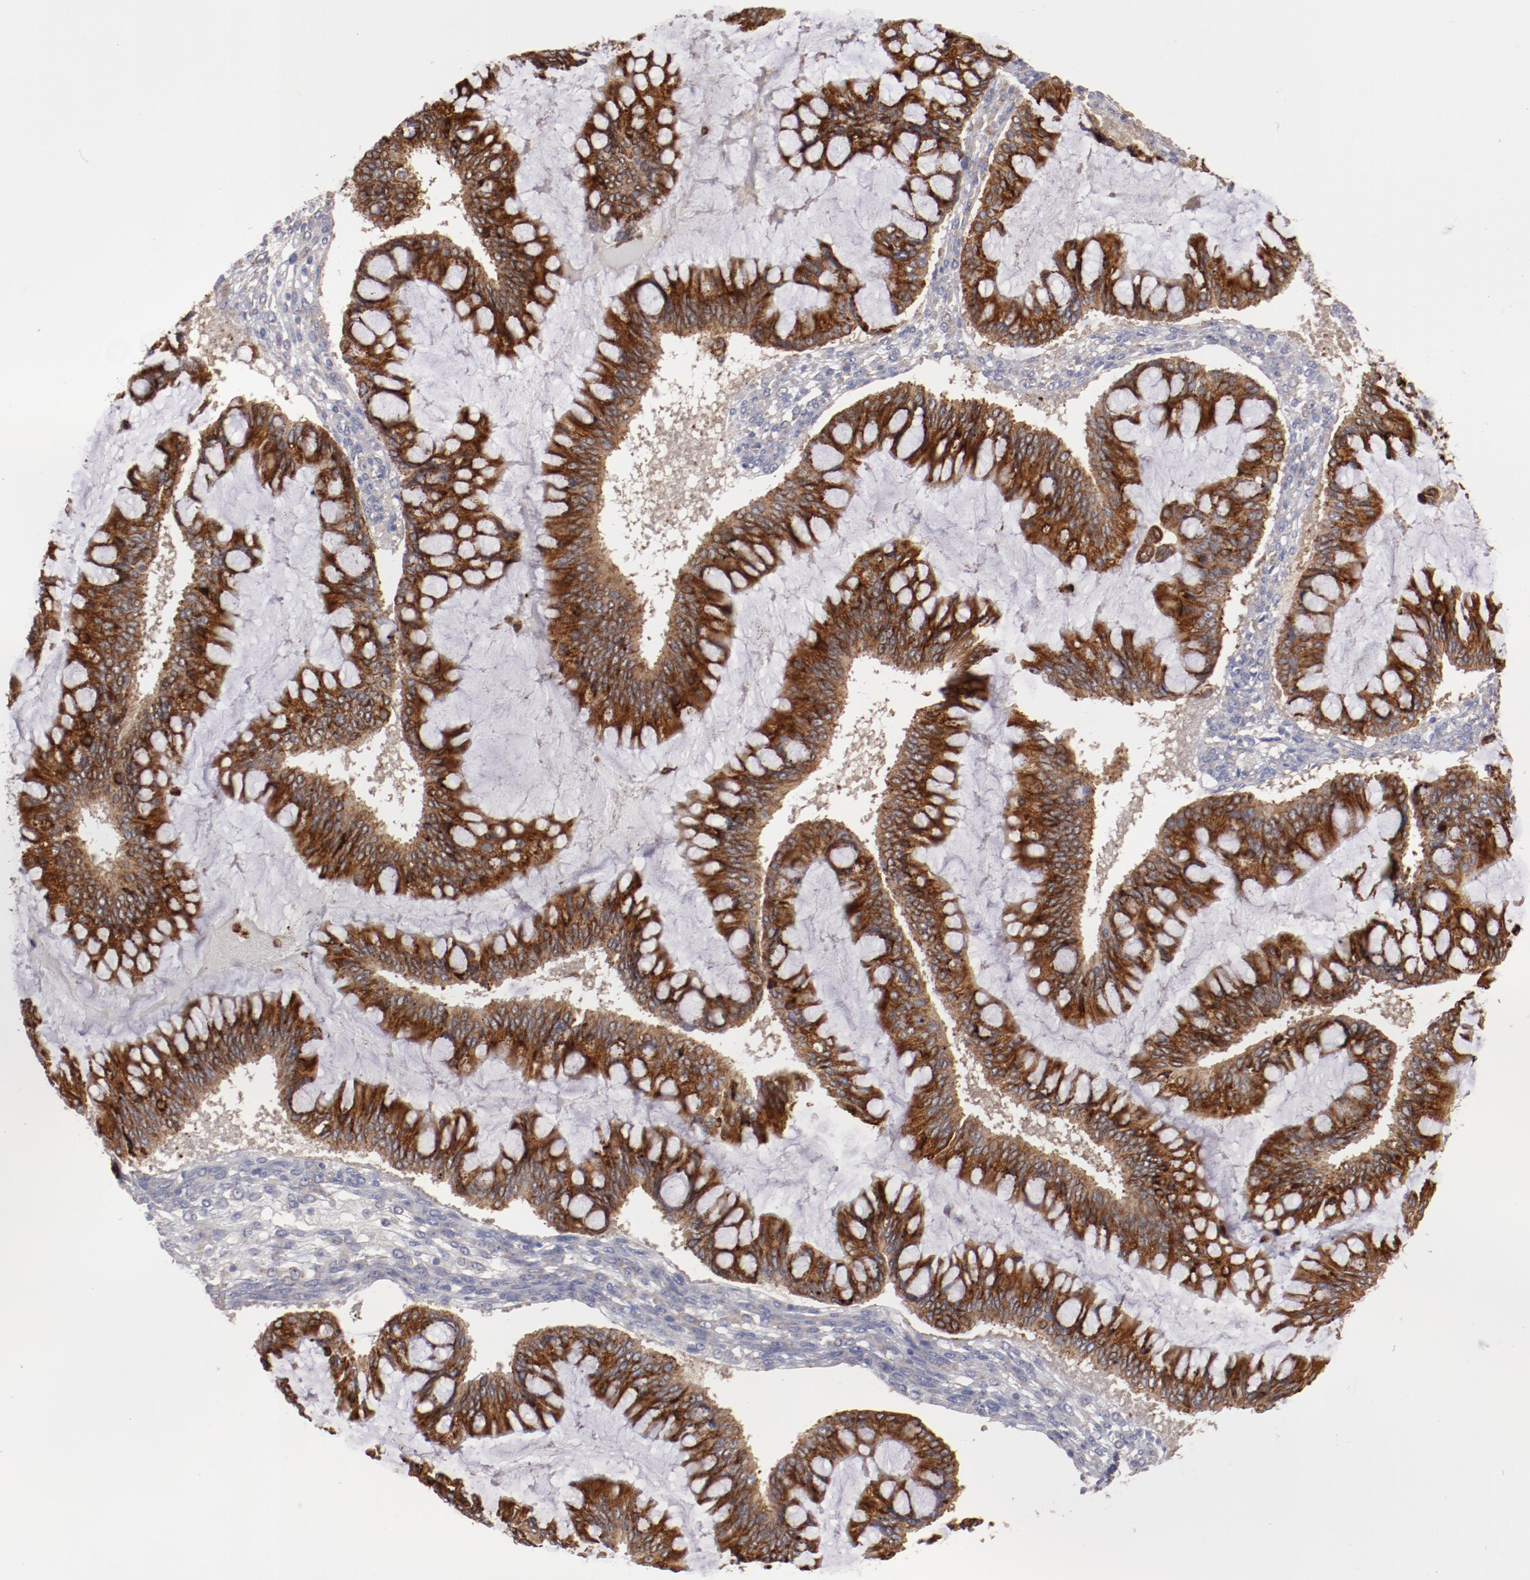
{"staining": {"intensity": "strong", "quantity": ">75%", "location": "cytoplasmic/membranous"}, "tissue": "ovarian cancer", "cell_type": "Tumor cells", "image_type": "cancer", "snomed": [{"axis": "morphology", "description": "Cystadenocarcinoma, mucinous, NOS"}, {"axis": "topography", "description": "Ovary"}], "caption": "Approximately >75% of tumor cells in human ovarian cancer display strong cytoplasmic/membranous protein positivity as visualized by brown immunohistochemical staining.", "gene": "ENTPD5", "patient": {"sex": "female", "age": 73}}